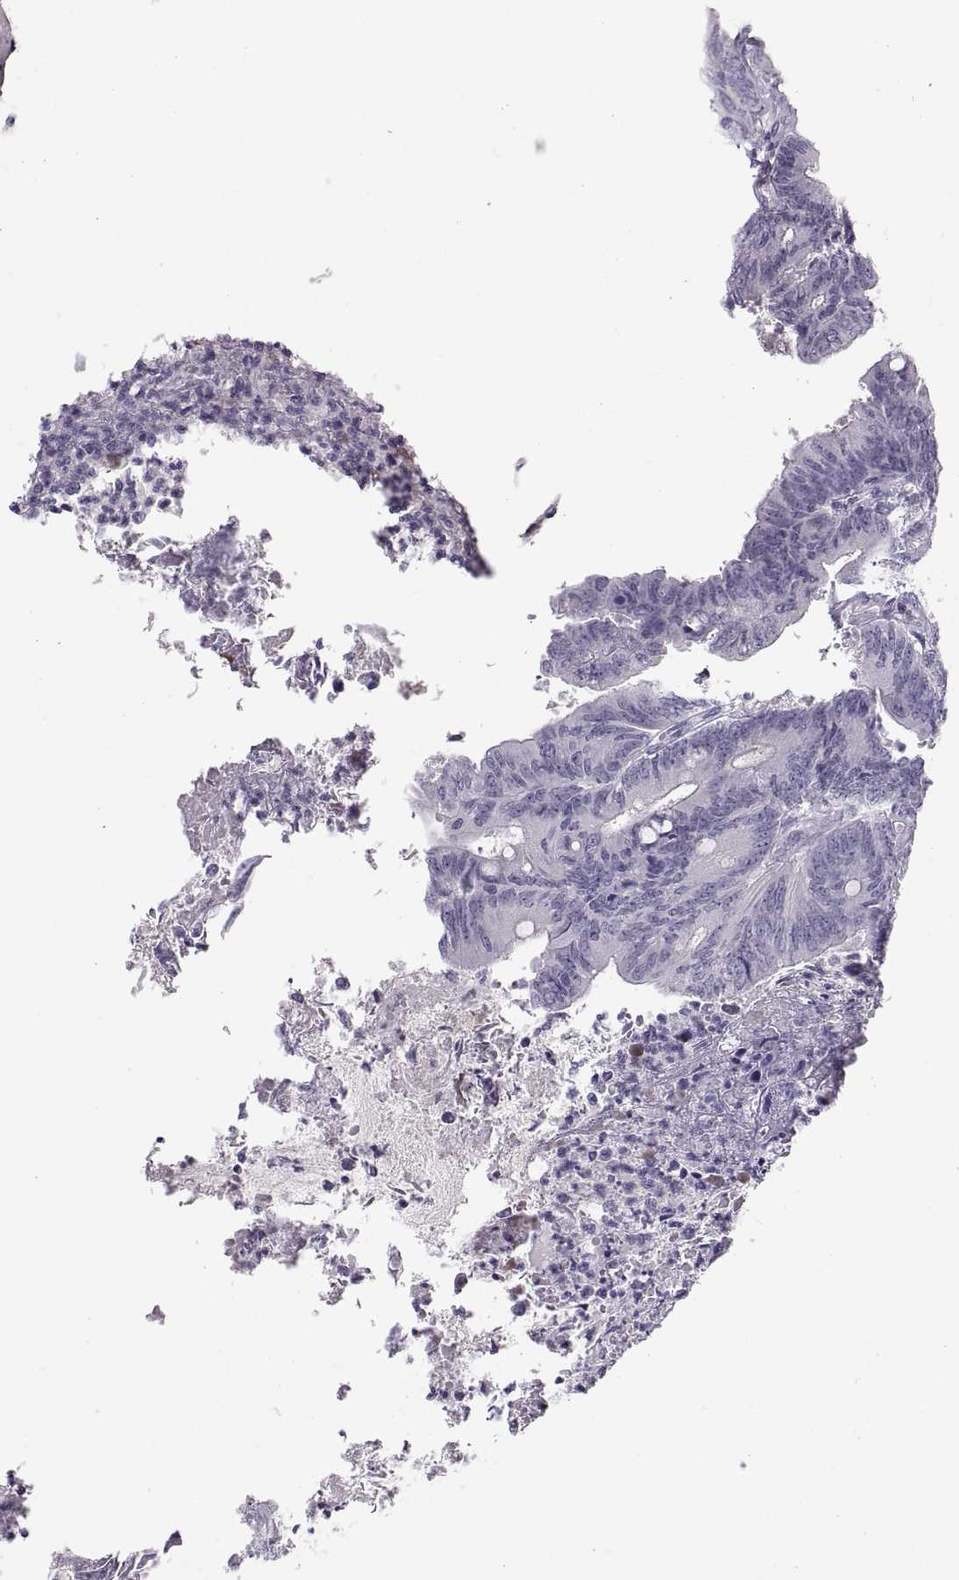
{"staining": {"intensity": "negative", "quantity": "none", "location": "none"}, "tissue": "colorectal cancer", "cell_type": "Tumor cells", "image_type": "cancer", "snomed": [{"axis": "morphology", "description": "Adenocarcinoma, NOS"}, {"axis": "topography", "description": "Colon"}], "caption": "Protein analysis of colorectal adenocarcinoma shows no significant expression in tumor cells.", "gene": "C3orf22", "patient": {"sex": "female", "age": 70}}